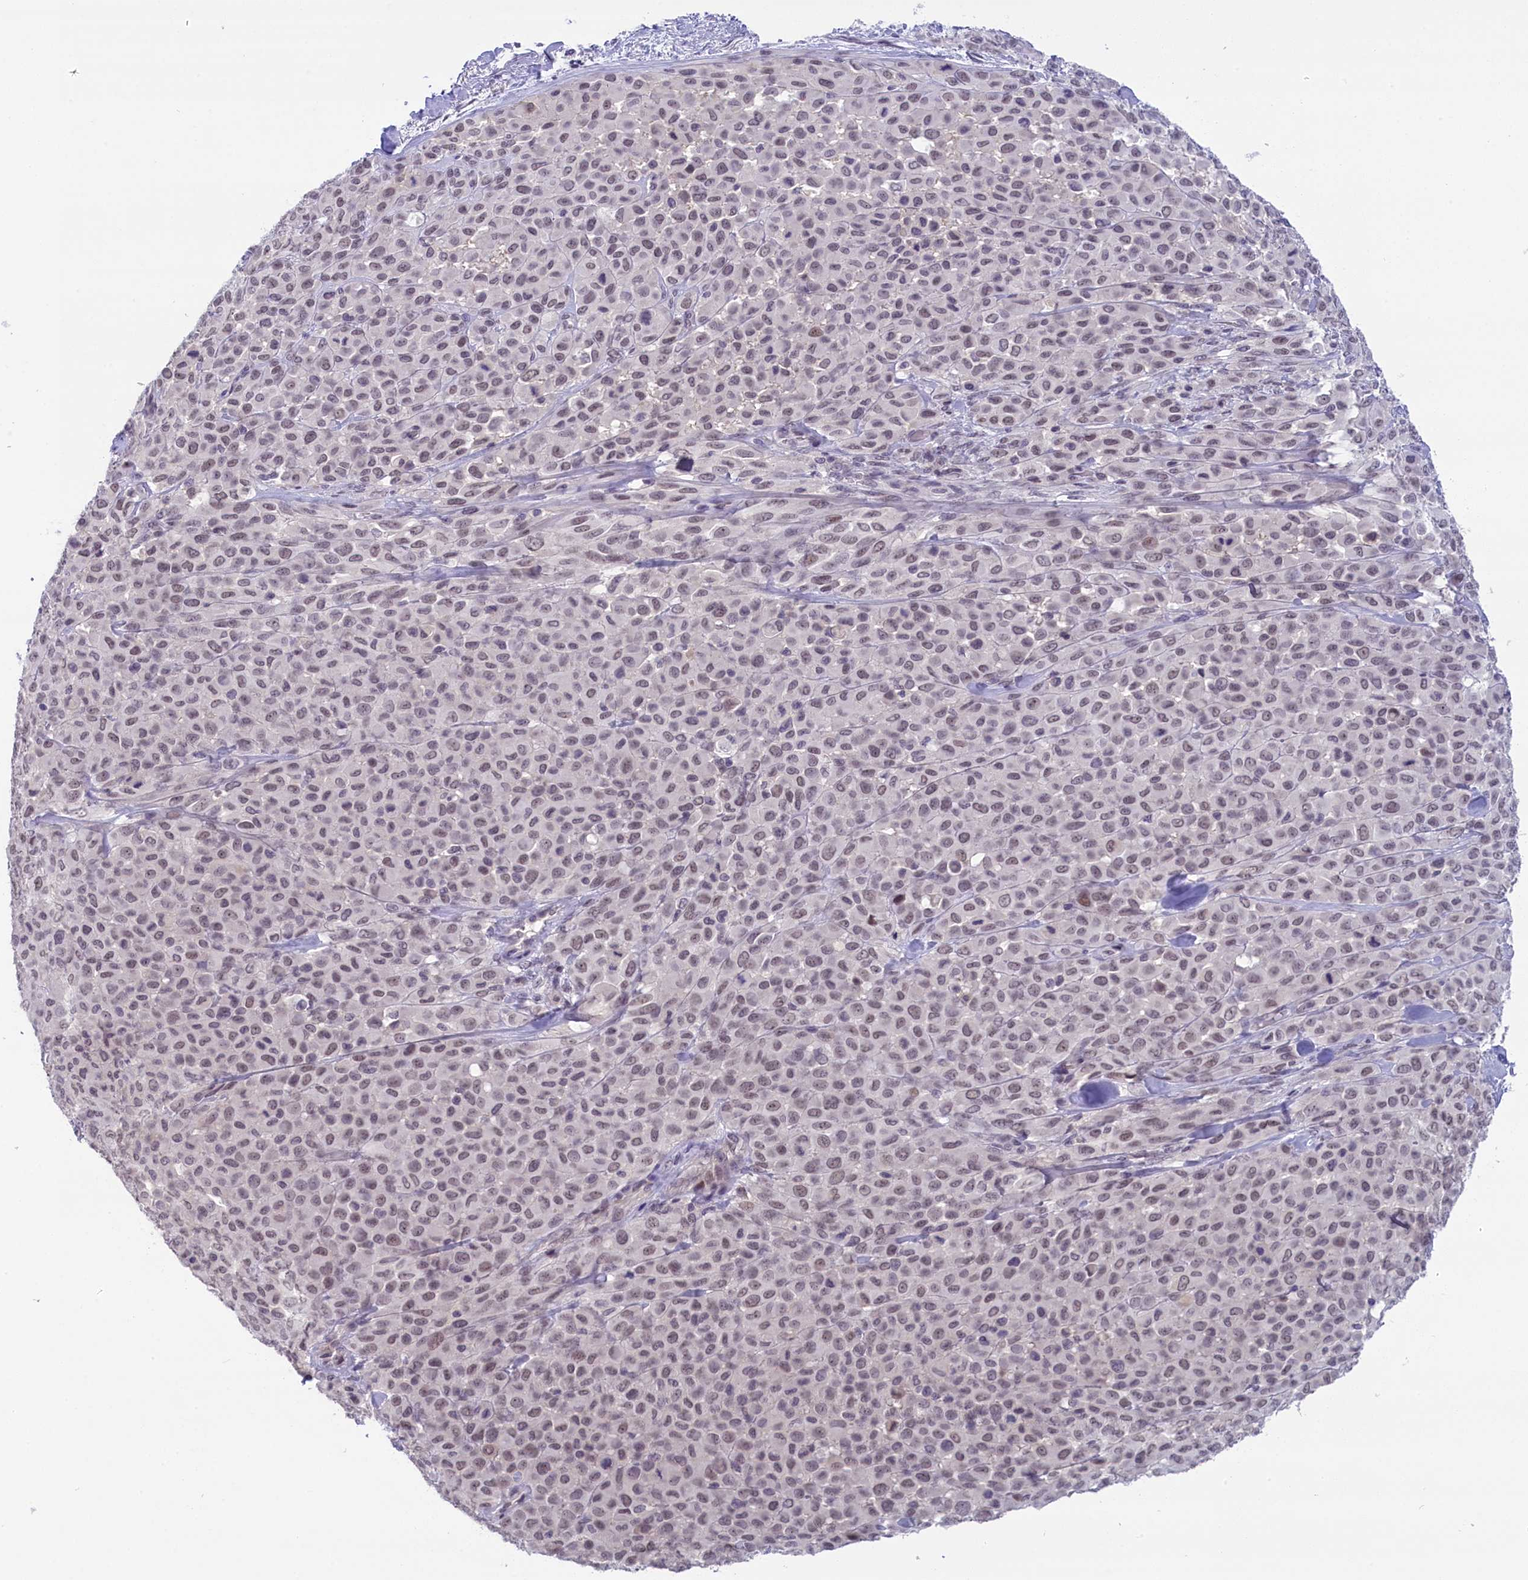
{"staining": {"intensity": "moderate", "quantity": ">75%", "location": "nuclear"}, "tissue": "melanoma", "cell_type": "Tumor cells", "image_type": "cancer", "snomed": [{"axis": "morphology", "description": "Malignant melanoma, Metastatic site"}, {"axis": "topography", "description": "Skin"}], "caption": "The immunohistochemical stain labels moderate nuclear staining in tumor cells of melanoma tissue. The staining was performed using DAB (3,3'-diaminobenzidine) to visualize the protein expression in brown, while the nuclei were stained in blue with hematoxylin (Magnification: 20x).", "gene": "CRAMP1", "patient": {"sex": "female", "age": 81}}